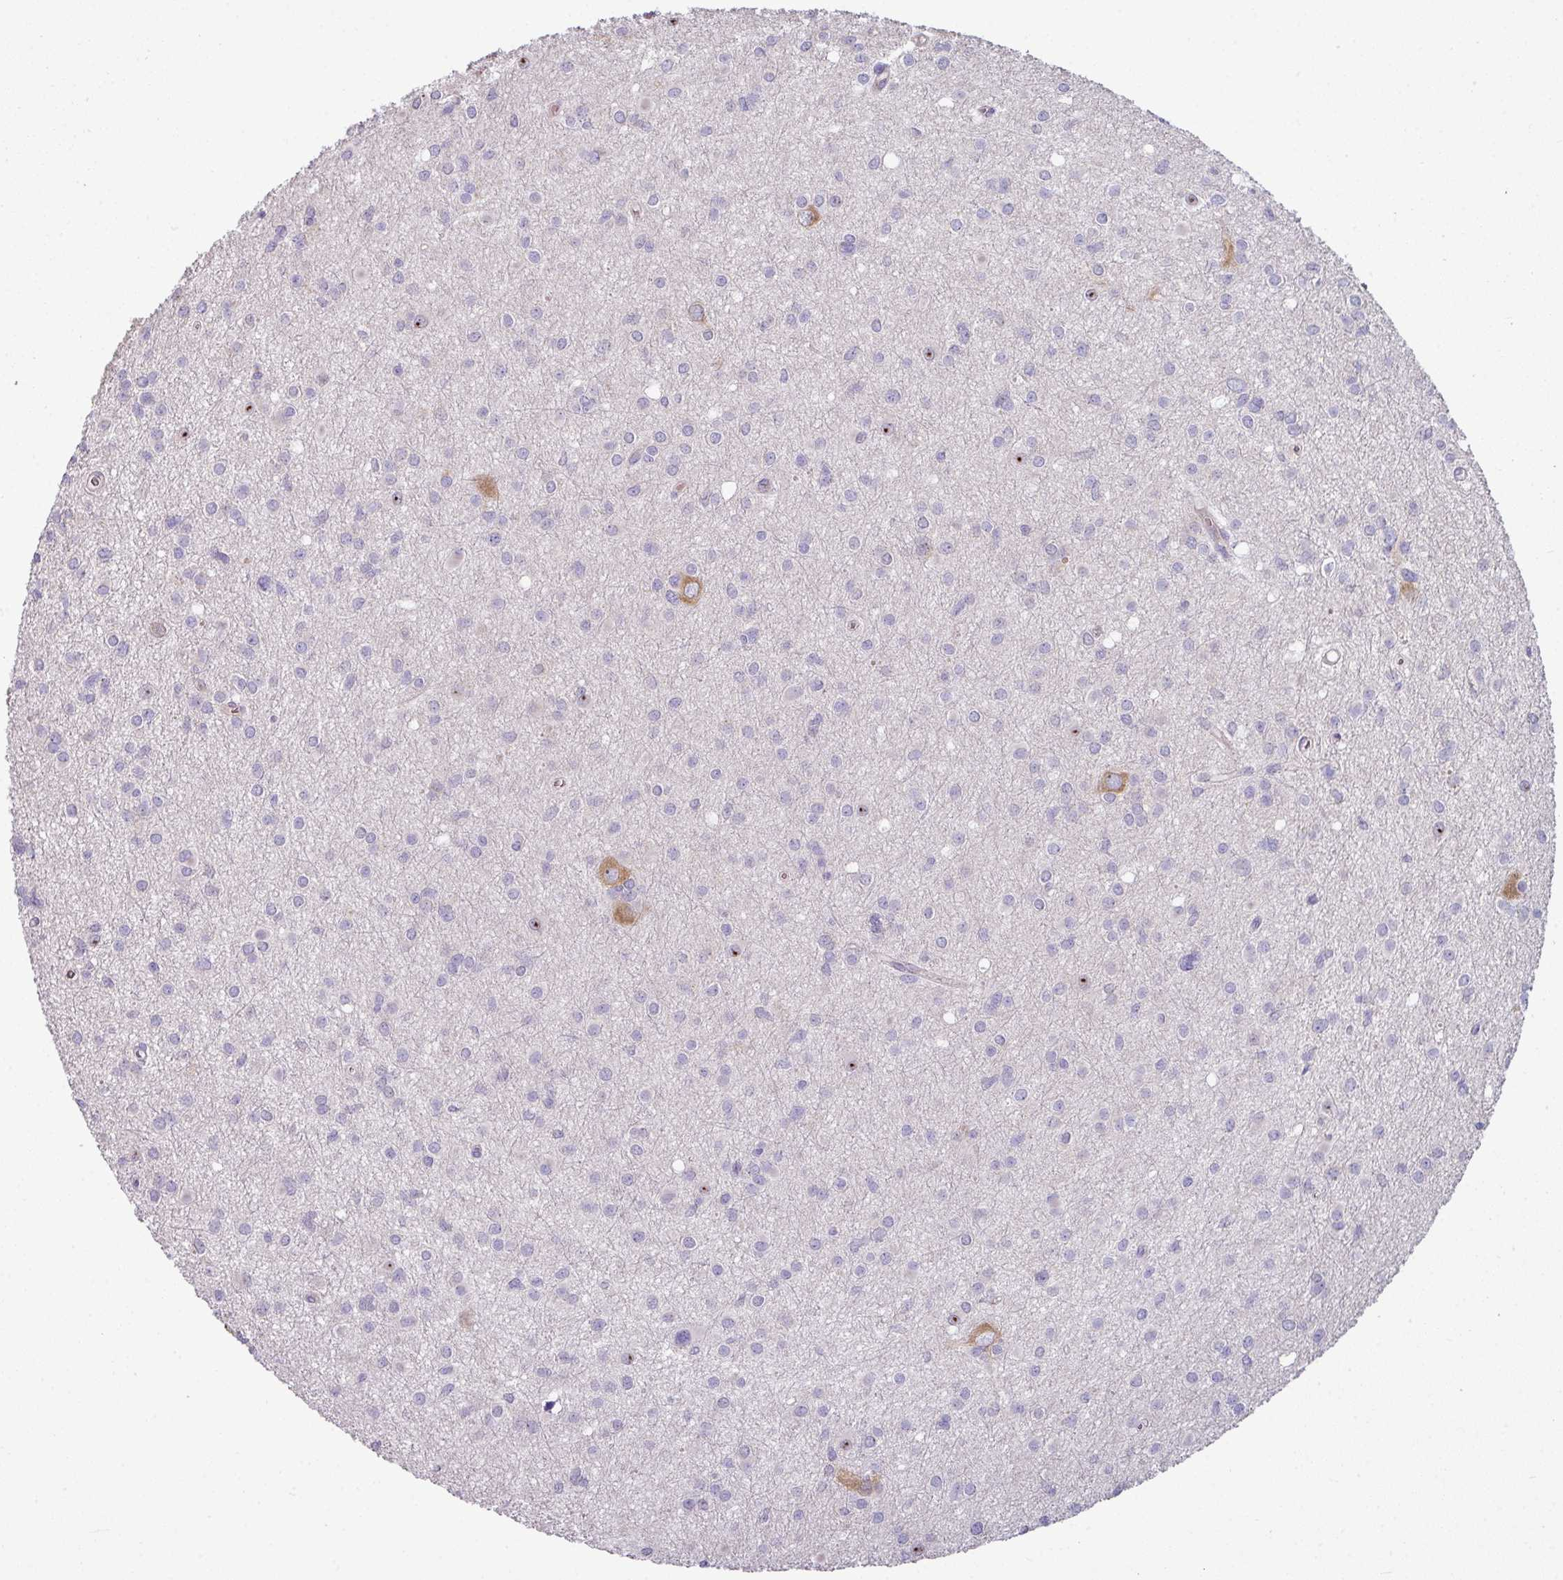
{"staining": {"intensity": "negative", "quantity": "none", "location": "none"}, "tissue": "glioma", "cell_type": "Tumor cells", "image_type": "cancer", "snomed": [{"axis": "morphology", "description": "Glioma, malignant, High grade"}, {"axis": "topography", "description": "Brain"}], "caption": "A high-resolution histopathology image shows immunohistochemistry (IHC) staining of glioma, which shows no significant positivity in tumor cells. The staining is performed using DAB (3,3'-diaminobenzidine) brown chromogen with nuclei counter-stained in using hematoxylin.", "gene": "LRRC9", "patient": {"sex": "male", "age": 23}}